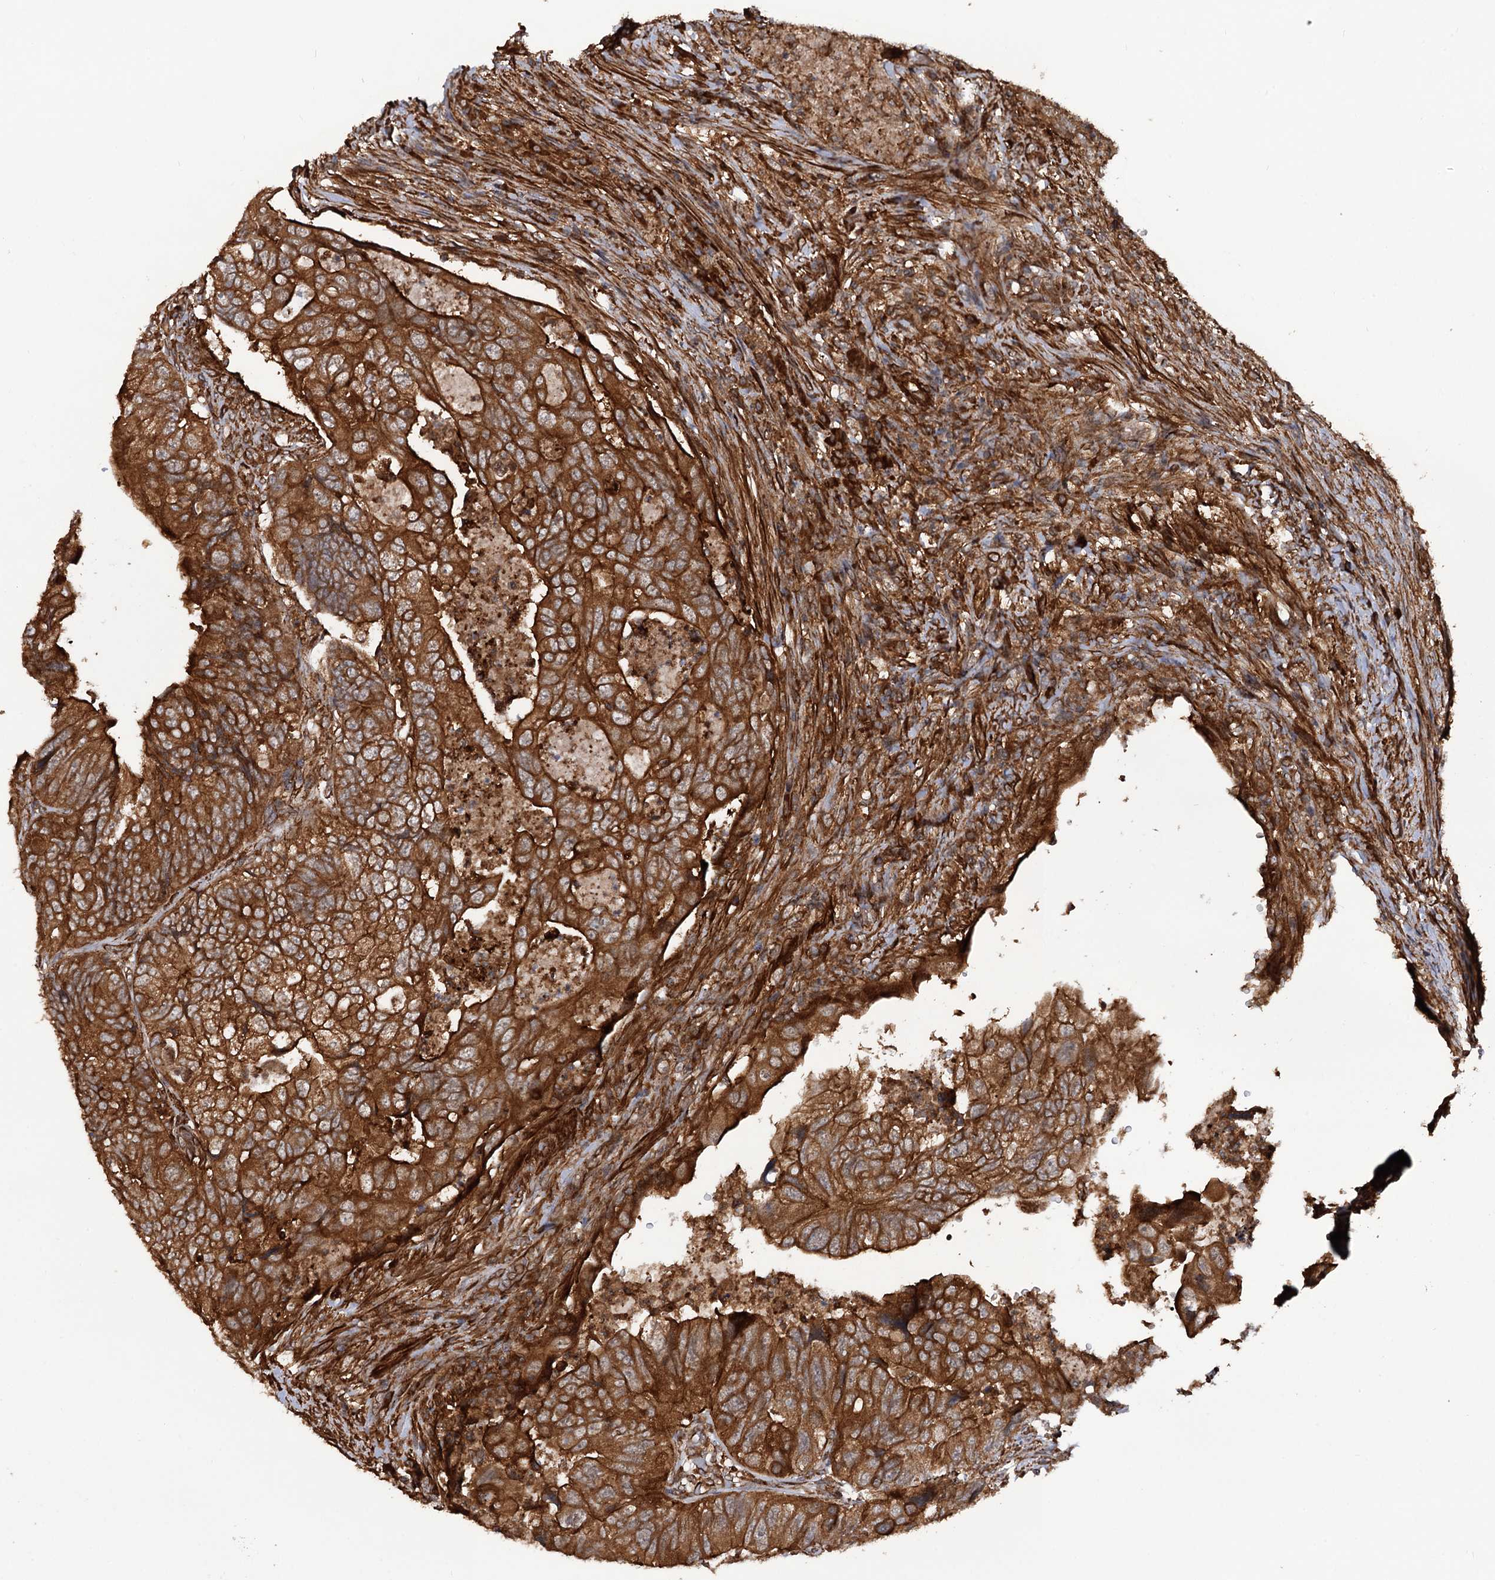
{"staining": {"intensity": "strong", "quantity": ">75%", "location": "cytoplasmic/membranous"}, "tissue": "colorectal cancer", "cell_type": "Tumor cells", "image_type": "cancer", "snomed": [{"axis": "morphology", "description": "Adenocarcinoma, NOS"}, {"axis": "topography", "description": "Rectum"}], "caption": "Human colorectal cancer (adenocarcinoma) stained with a brown dye displays strong cytoplasmic/membranous positive expression in approximately >75% of tumor cells.", "gene": "ATP8B4", "patient": {"sex": "male", "age": 63}}